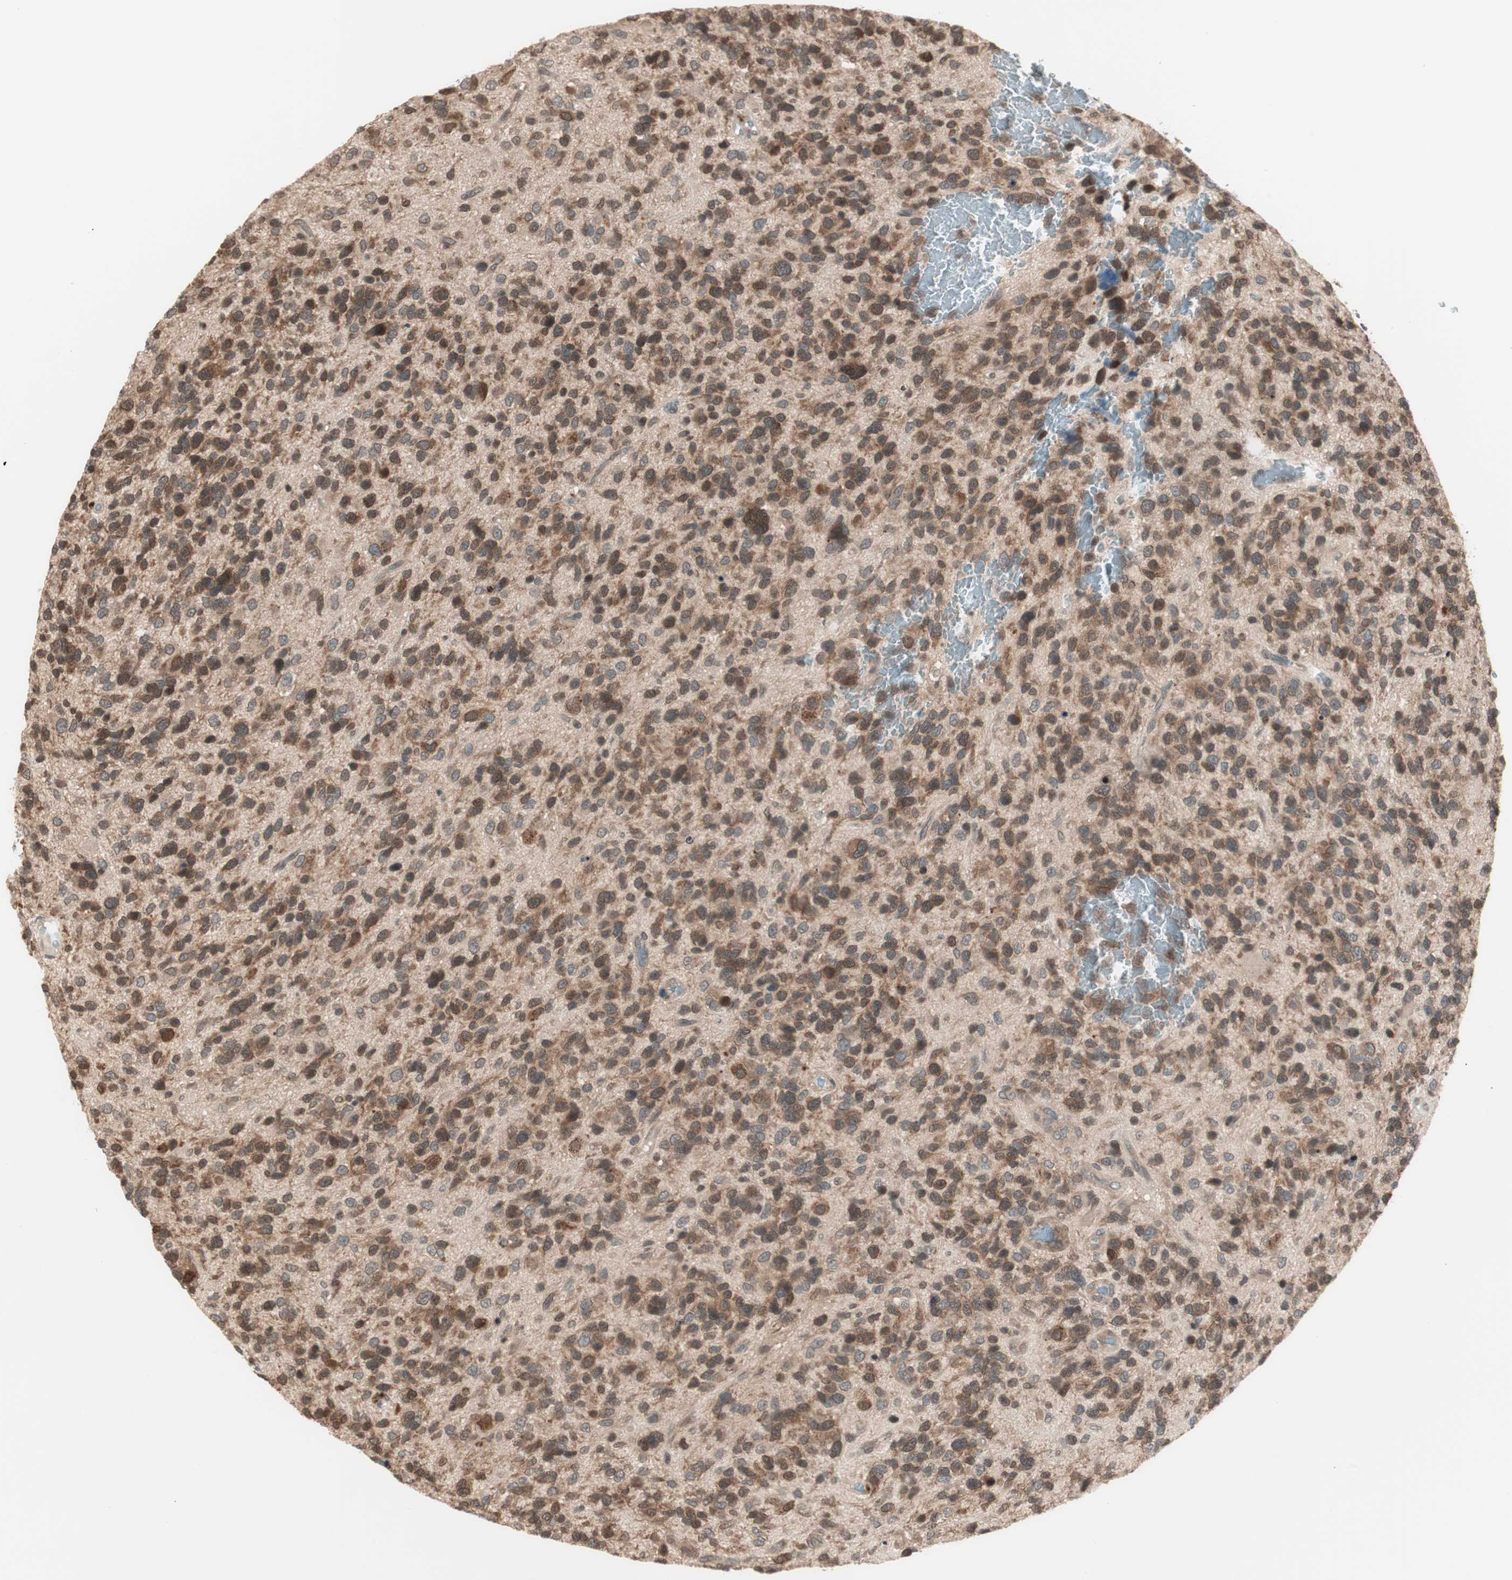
{"staining": {"intensity": "moderate", "quantity": "25%-75%", "location": "cytoplasmic/membranous"}, "tissue": "glioma", "cell_type": "Tumor cells", "image_type": "cancer", "snomed": [{"axis": "morphology", "description": "Glioma, malignant, High grade"}, {"axis": "topography", "description": "Brain"}], "caption": "Glioma stained with a brown dye reveals moderate cytoplasmic/membranous positive staining in approximately 25%-75% of tumor cells.", "gene": "UBE2I", "patient": {"sex": "female", "age": 58}}